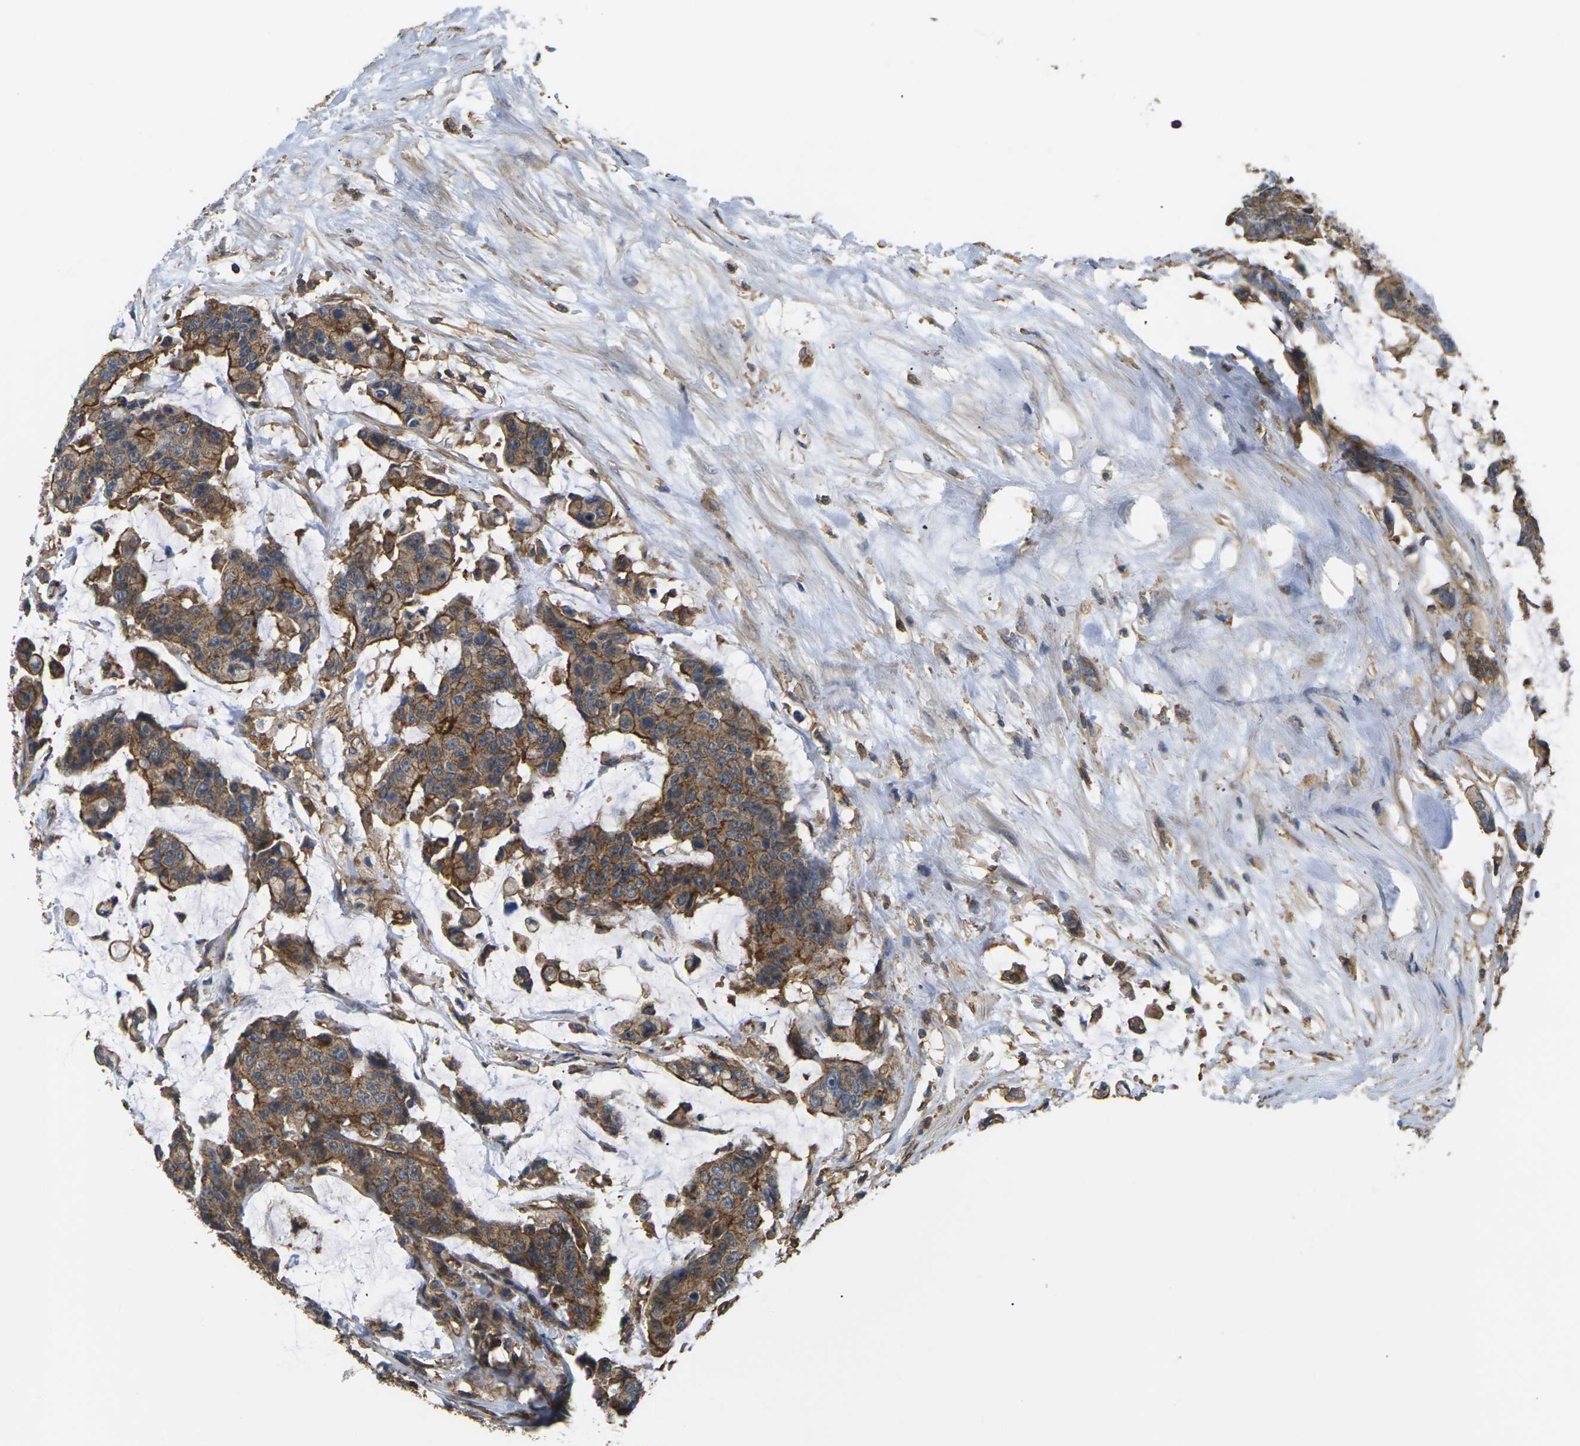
{"staining": {"intensity": "strong", "quantity": ">75%", "location": "cytoplasmic/membranous"}, "tissue": "colorectal cancer", "cell_type": "Tumor cells", "image_type": "cancer", "snomed": [{"axis": "morphology", "description": "Adenocarcinoma, NOS"}, {"axis": "topography", "description": "Colon"}], "caption": "Immunohistochemistry micrograph of neoplastic tissue: human colorectal cancer stained using IHC reveals high levels of strong protein expression localized specifically in the cytoplasmic/membranous of tumor cells, appearing as a cytoplasmic/membranous brown color.", "gene": "IQGAP1", "patient": {"sex": "female", "age": 86}}